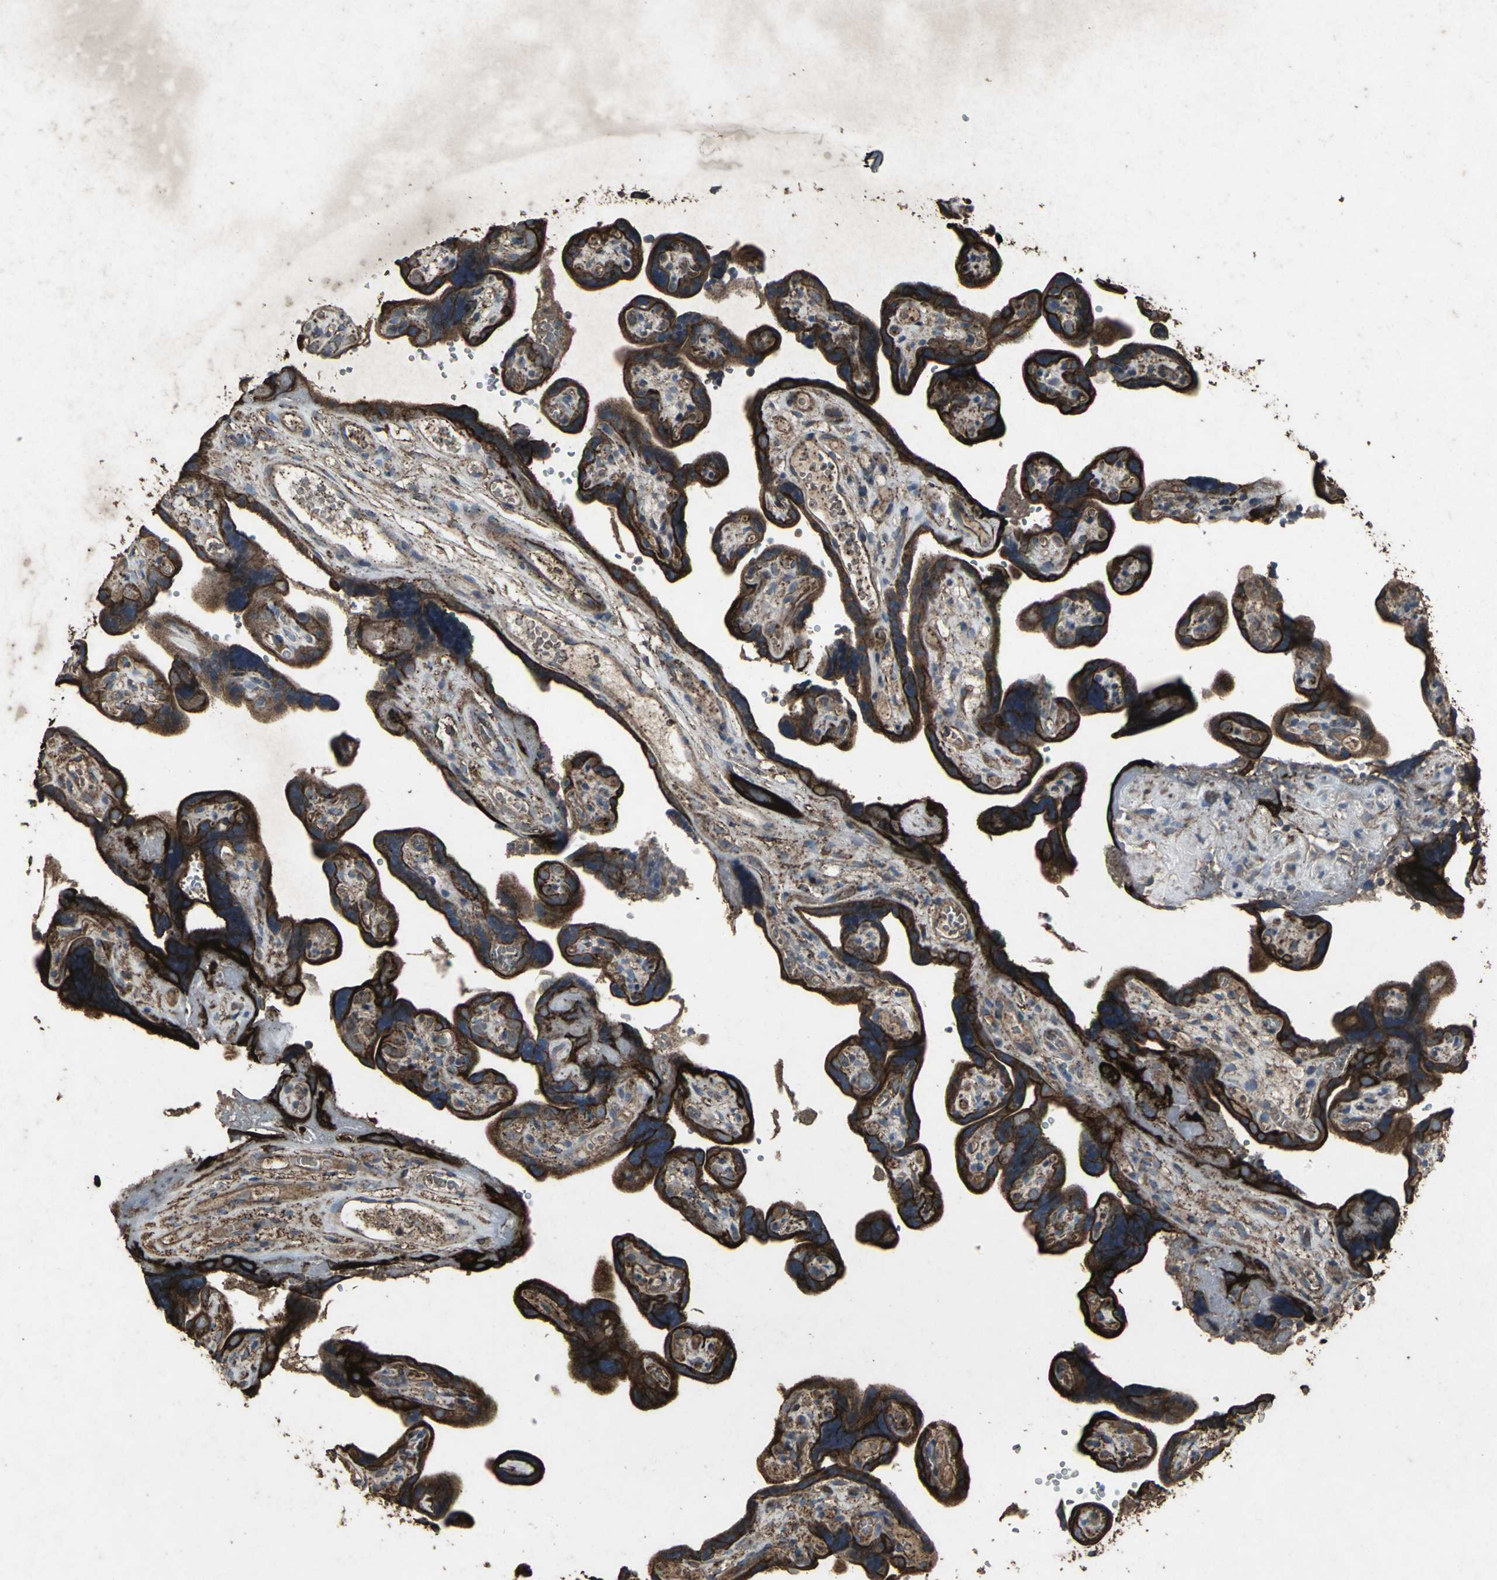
{"staining": {"intensity": "strong", "quantity": ">75%", "location": "cytoplasmic/membranous"}, "tissue": "placenta", "cell_type": "Decidual cells", "image_type": "normal", "snomed": [{"axis": "morphology", "description": "Normal tissue, NOS"}, {"axis": "topography", "description": "Placenta"}], "caption": "Immunohistochemical staining of normal human placenta exhibits strong cytoplasmic/membranous protein staining in approximately >75% of decidual cells.", "gene": "CCR9", "patient": {"sex": "female", "age": 30}}